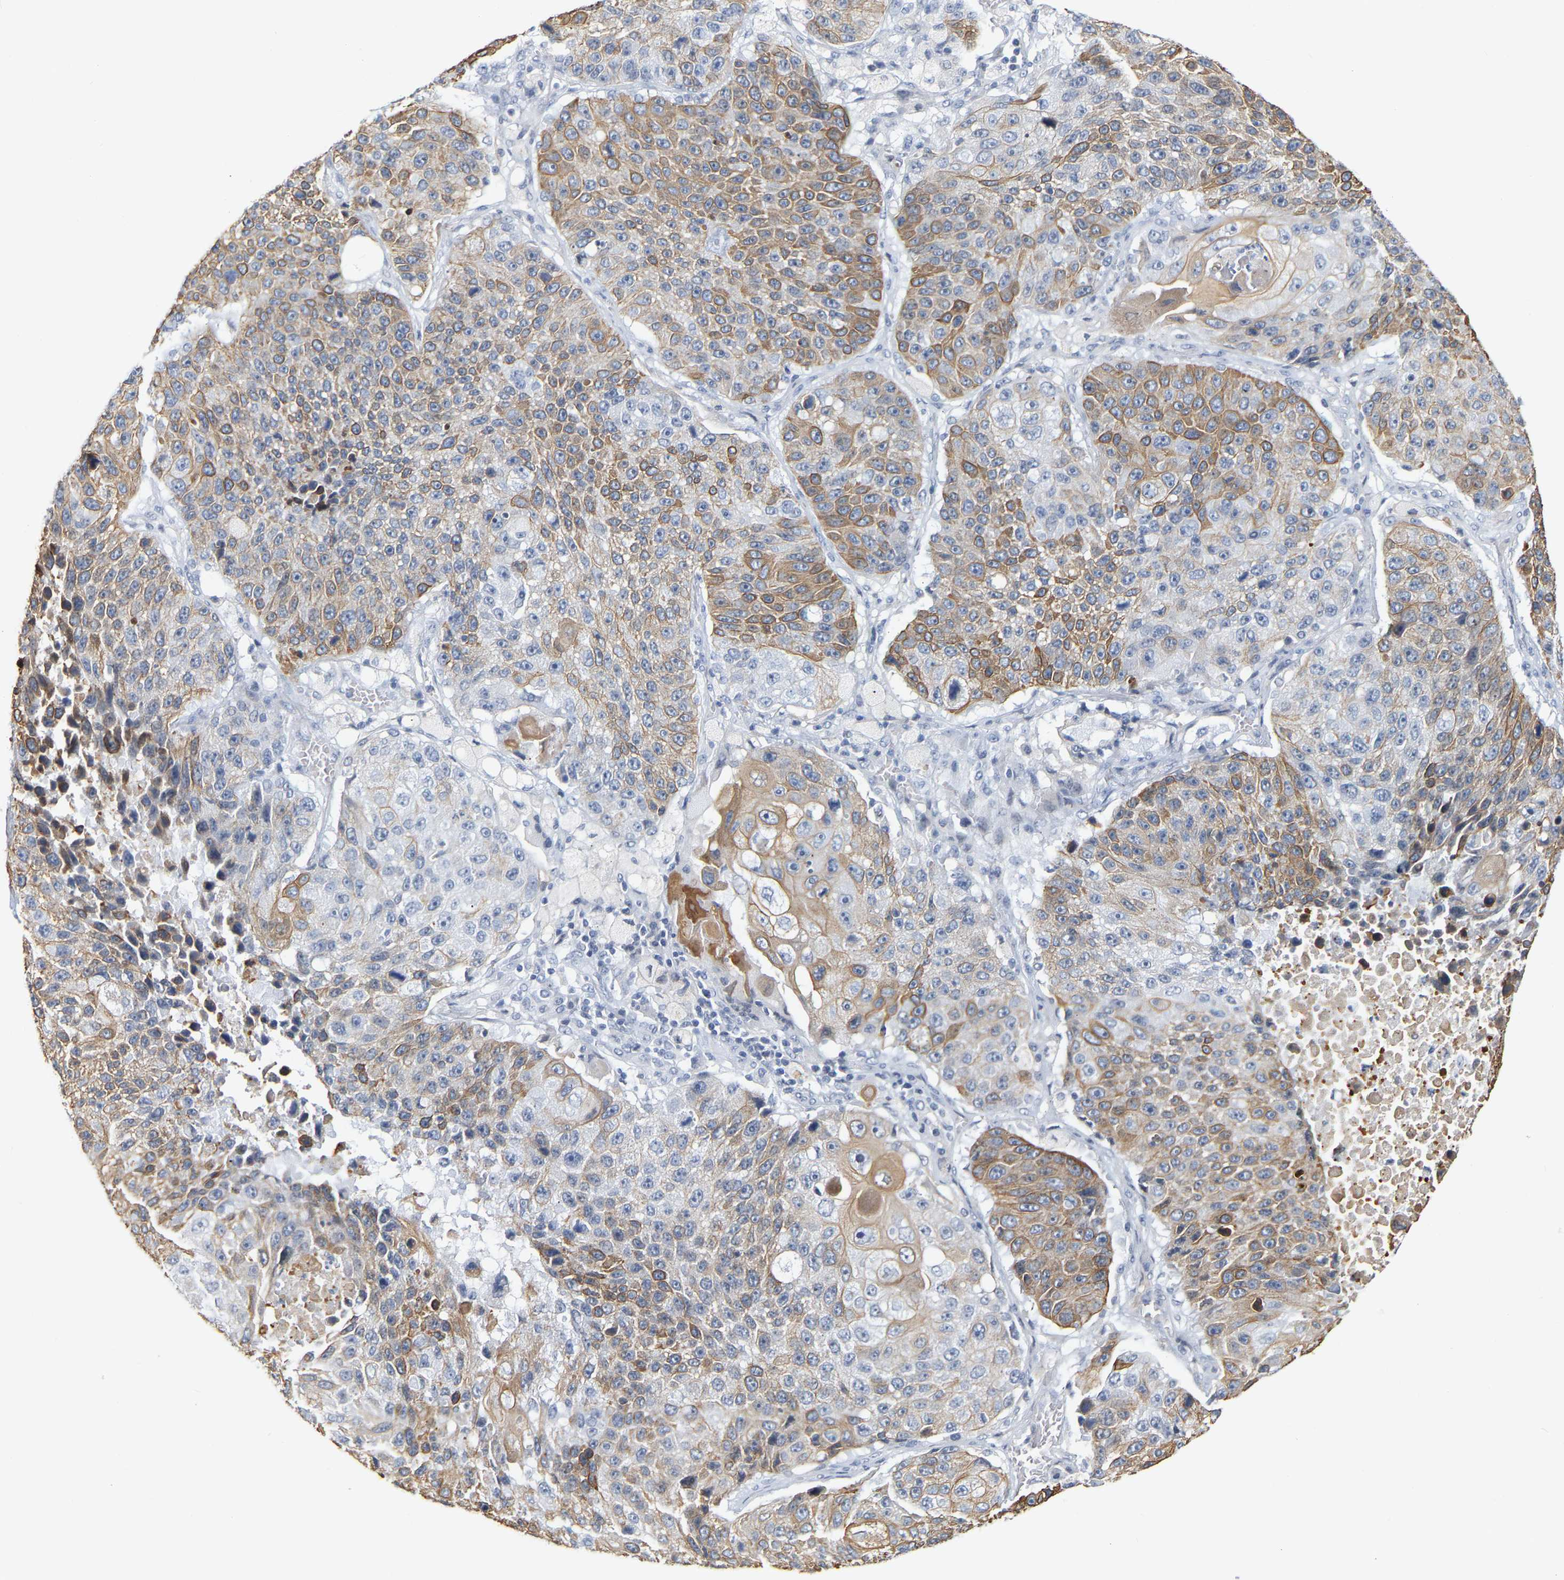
{"staining": {"intensity": "moderate", "quantity": ">75%", "location": "cytoplasmic/membranous"}, "tissue": "lung cancer", "cell_type": "Tumor cells", "image_type": "cancer", "snomed": [{"axis": "morphology", "description": "Squamous cell carcinoma, NOS"}, {"axis": "topography", "description": "Lung"}], "caption": "Protein expression analysis of lung cancer (squamous cell carcinoma) shows moderate cytoplasmic/membranous staining in approximately >75% of tumor cells.", "gene": "KRT76", "patient": {"sex": "male", "age": 61}}